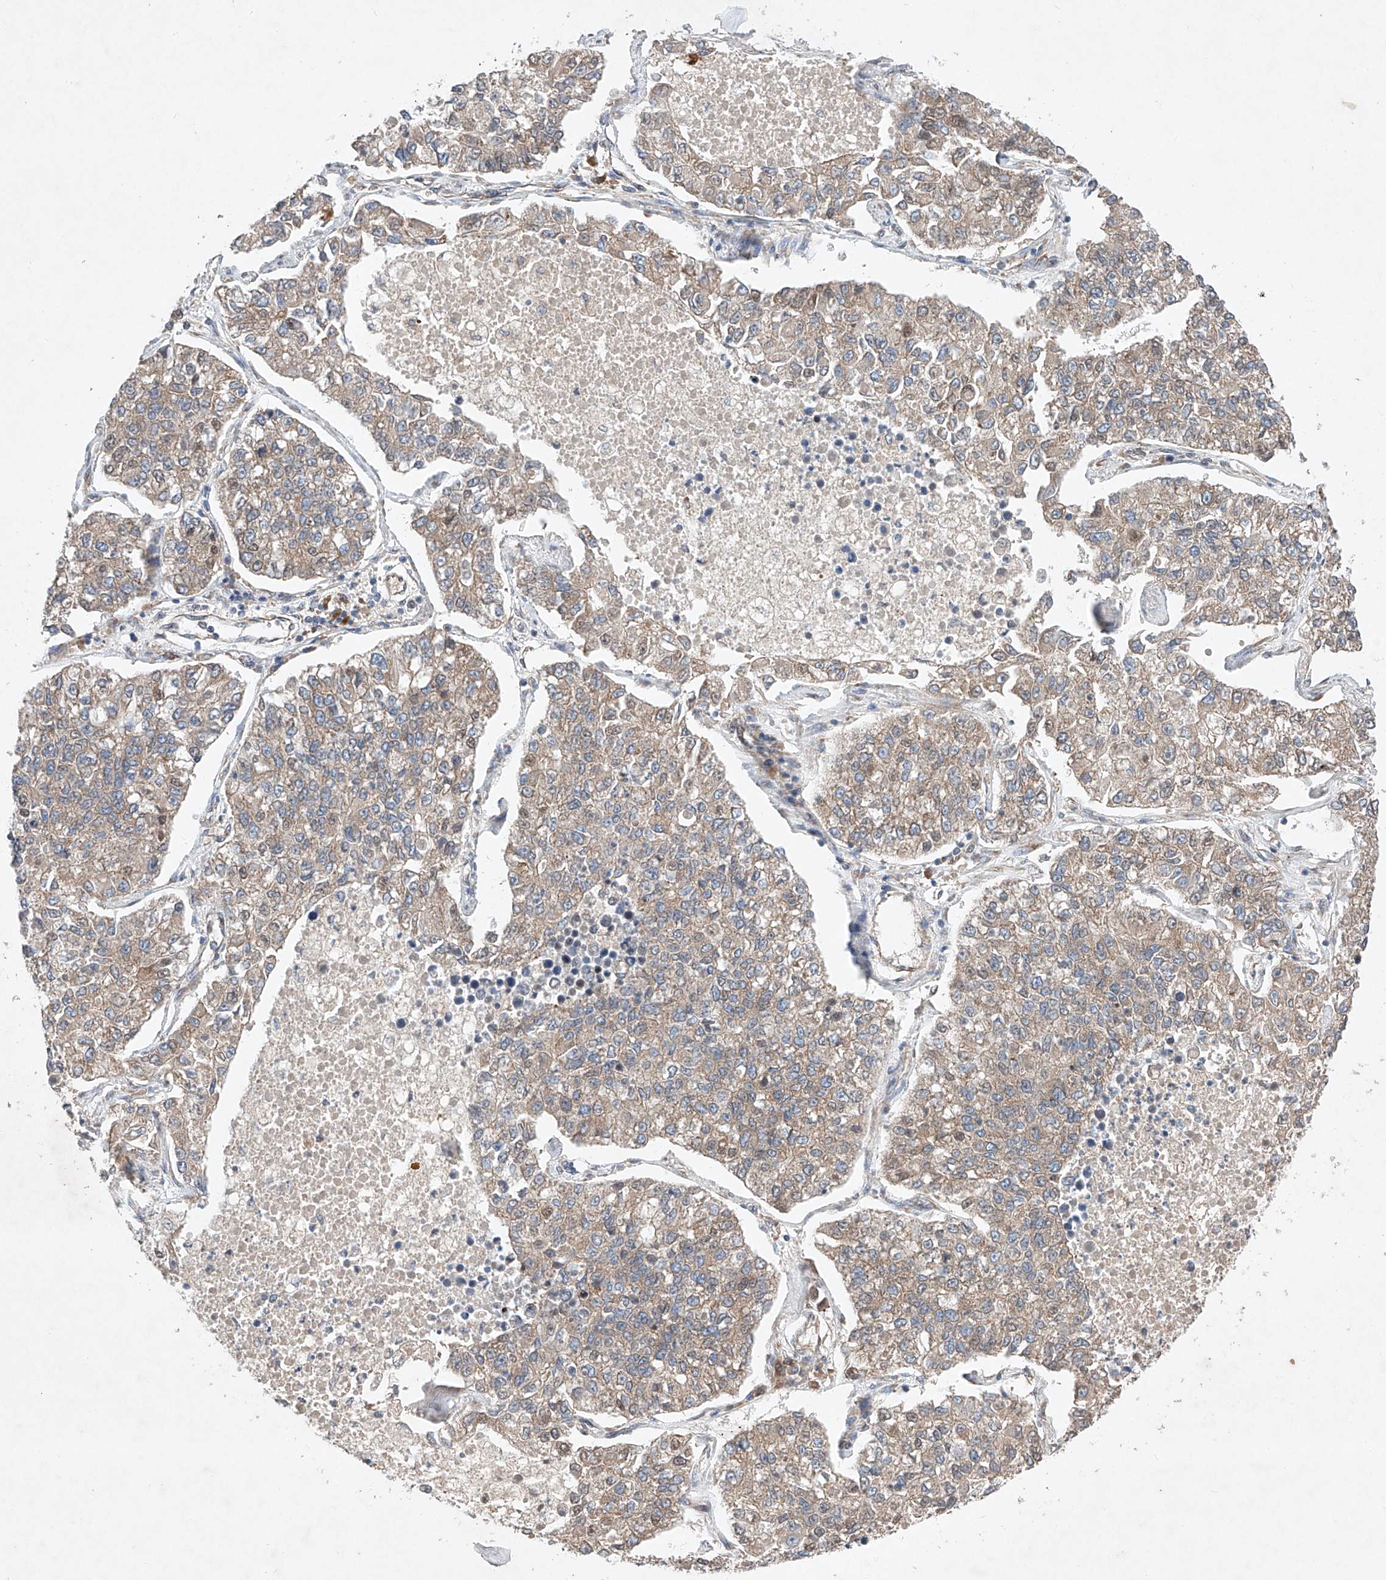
{"staining": {"intensity": "weak", "quantity": ">75%", "location": "cytoplasmic/membranous"}, "tissue": "lung cancer", "cell_type": "Tumor cells", "image_type": "cancer", "snomed": [{"axis": "morphology", "description": "Adenocarcinoma, NOS"}, {"axis": "topography", "description": "Lung"}], "caption": "Human lung cancer (adenocarcinoma) stained with a protein marker reveals weak staining in tumor cells.", "gene": "FASTK", "patient": {"sex": "male", "age": 49}}